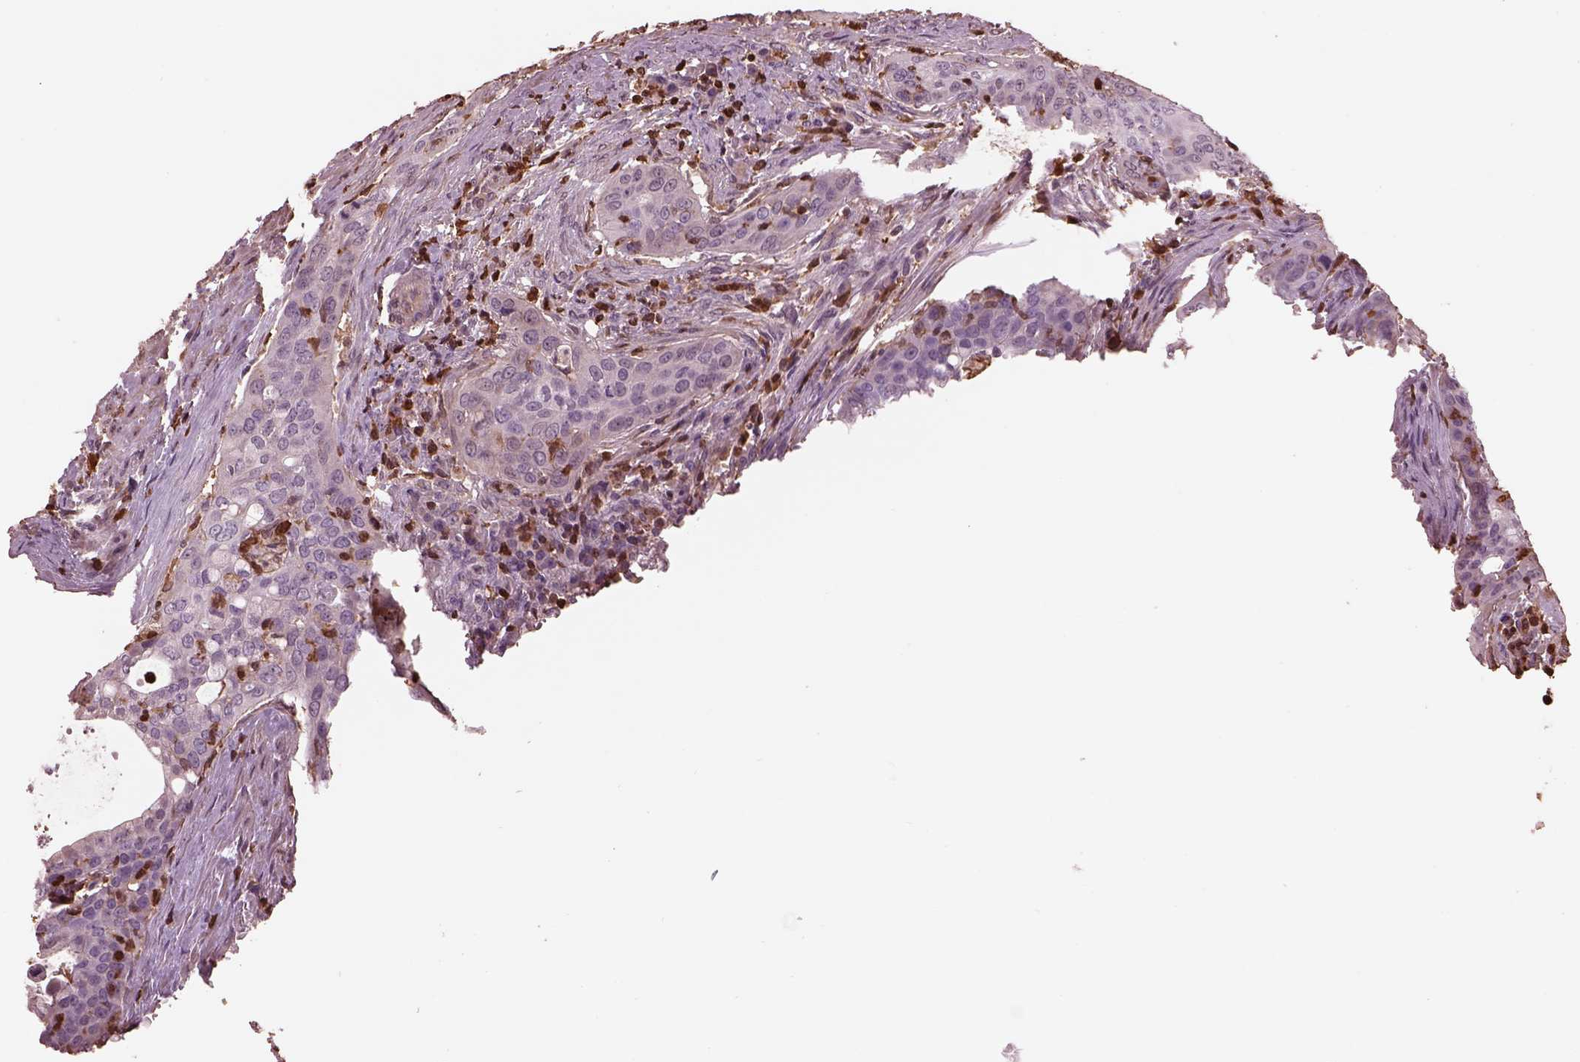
{"staining": {"intensity": "negative", "quantity": "none", "location": "none"}, "tissue": "urothelial cancer", "cell_type": "Tumor cells", "image_type": "cancer", "snomed": [{"axis": "morphology", "description": "Urothelial carcinoma, High grade"}, {"axis": "topography", "description": "Urinary bladder"}], "caption": "DAB immunohistochemical staining of urothelial cancer displays no significant positivity in tumor cells.", "gene": "IL31RA", "patient": {"sex": "male", "age": 82}}